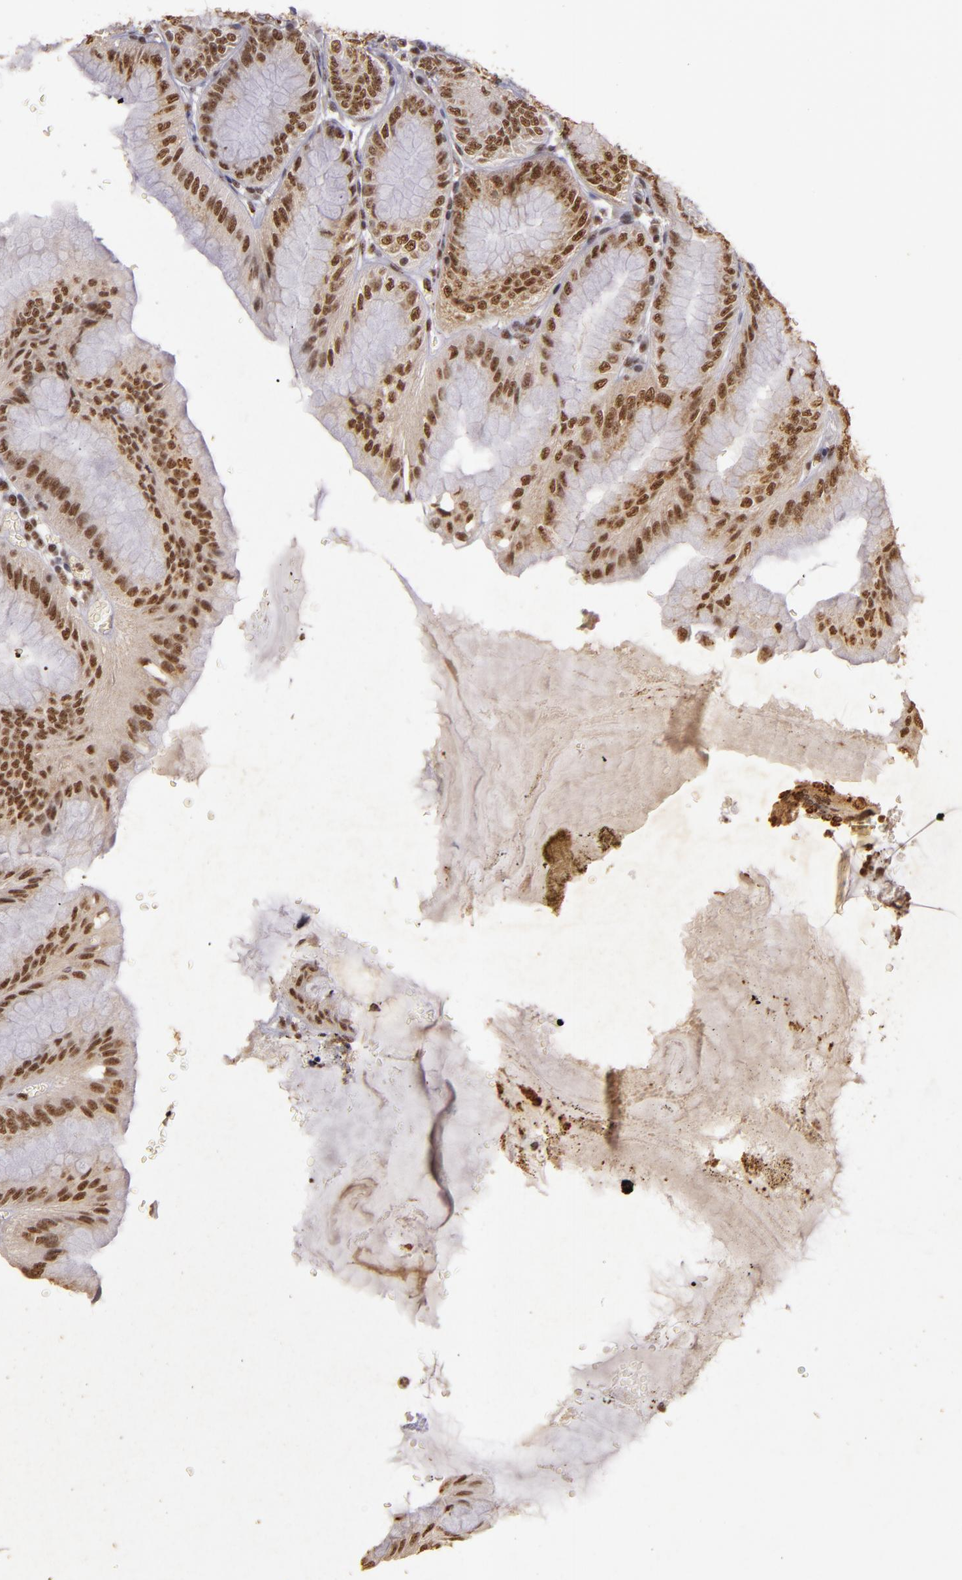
{"staining": {"intensity": "moderate", "quantity": ">75%", "location": "nuclear"}, "tissue": "stomach", "cell_type": "Glandular cells", "image_type": "normal", "snomed": [{"axis": "morphology", "description": "Normal tissue, NOS"}, {"axis": "topography", "description": "Stomach, lower"}], "caption": "Moderate nuclear protein expression is appreciated in approximately >75% of glandular cells in stomach.", "gene": "CBX3", "patient": {"sex": "male", "age": 71}}